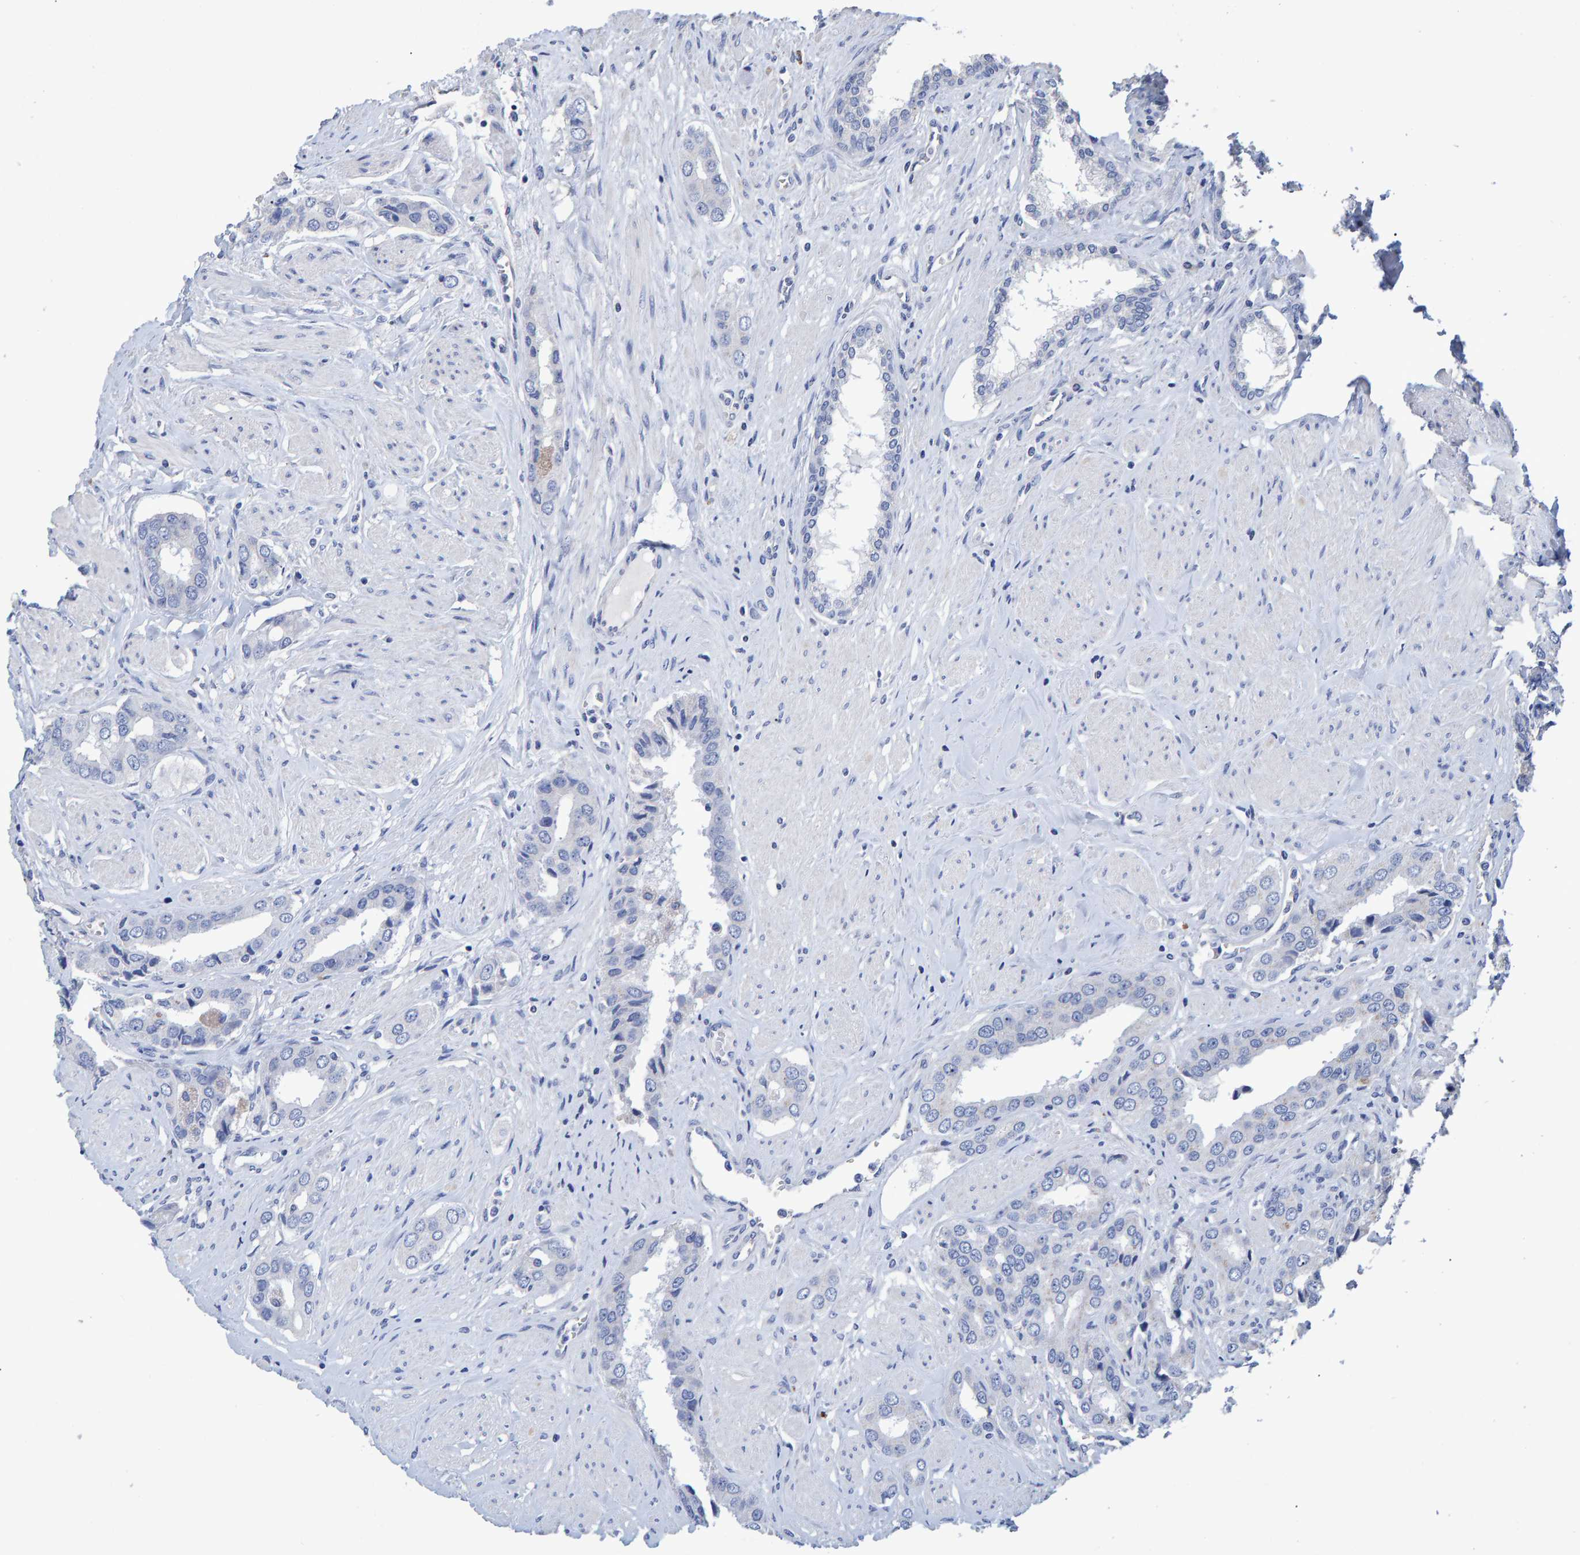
{"staining": {"intensity": "negative", "quantity": "none", "location": "none"}, "tissue": "prostate cancer", "cell_type": "Tumor cells", "image_type": "cancer", "snomed": [{"axis": "morphology", "description": "Adenocarcinoma, High grade"}, {"axis": "topography", "description": "Prostate"}], "caption": "This is an IHC image of human prostate adenocarcinoma (high-grade). There is no expression in tumor cells.", "gene": "HEMGN", "patient": {"sex": "male", "age": 52}}